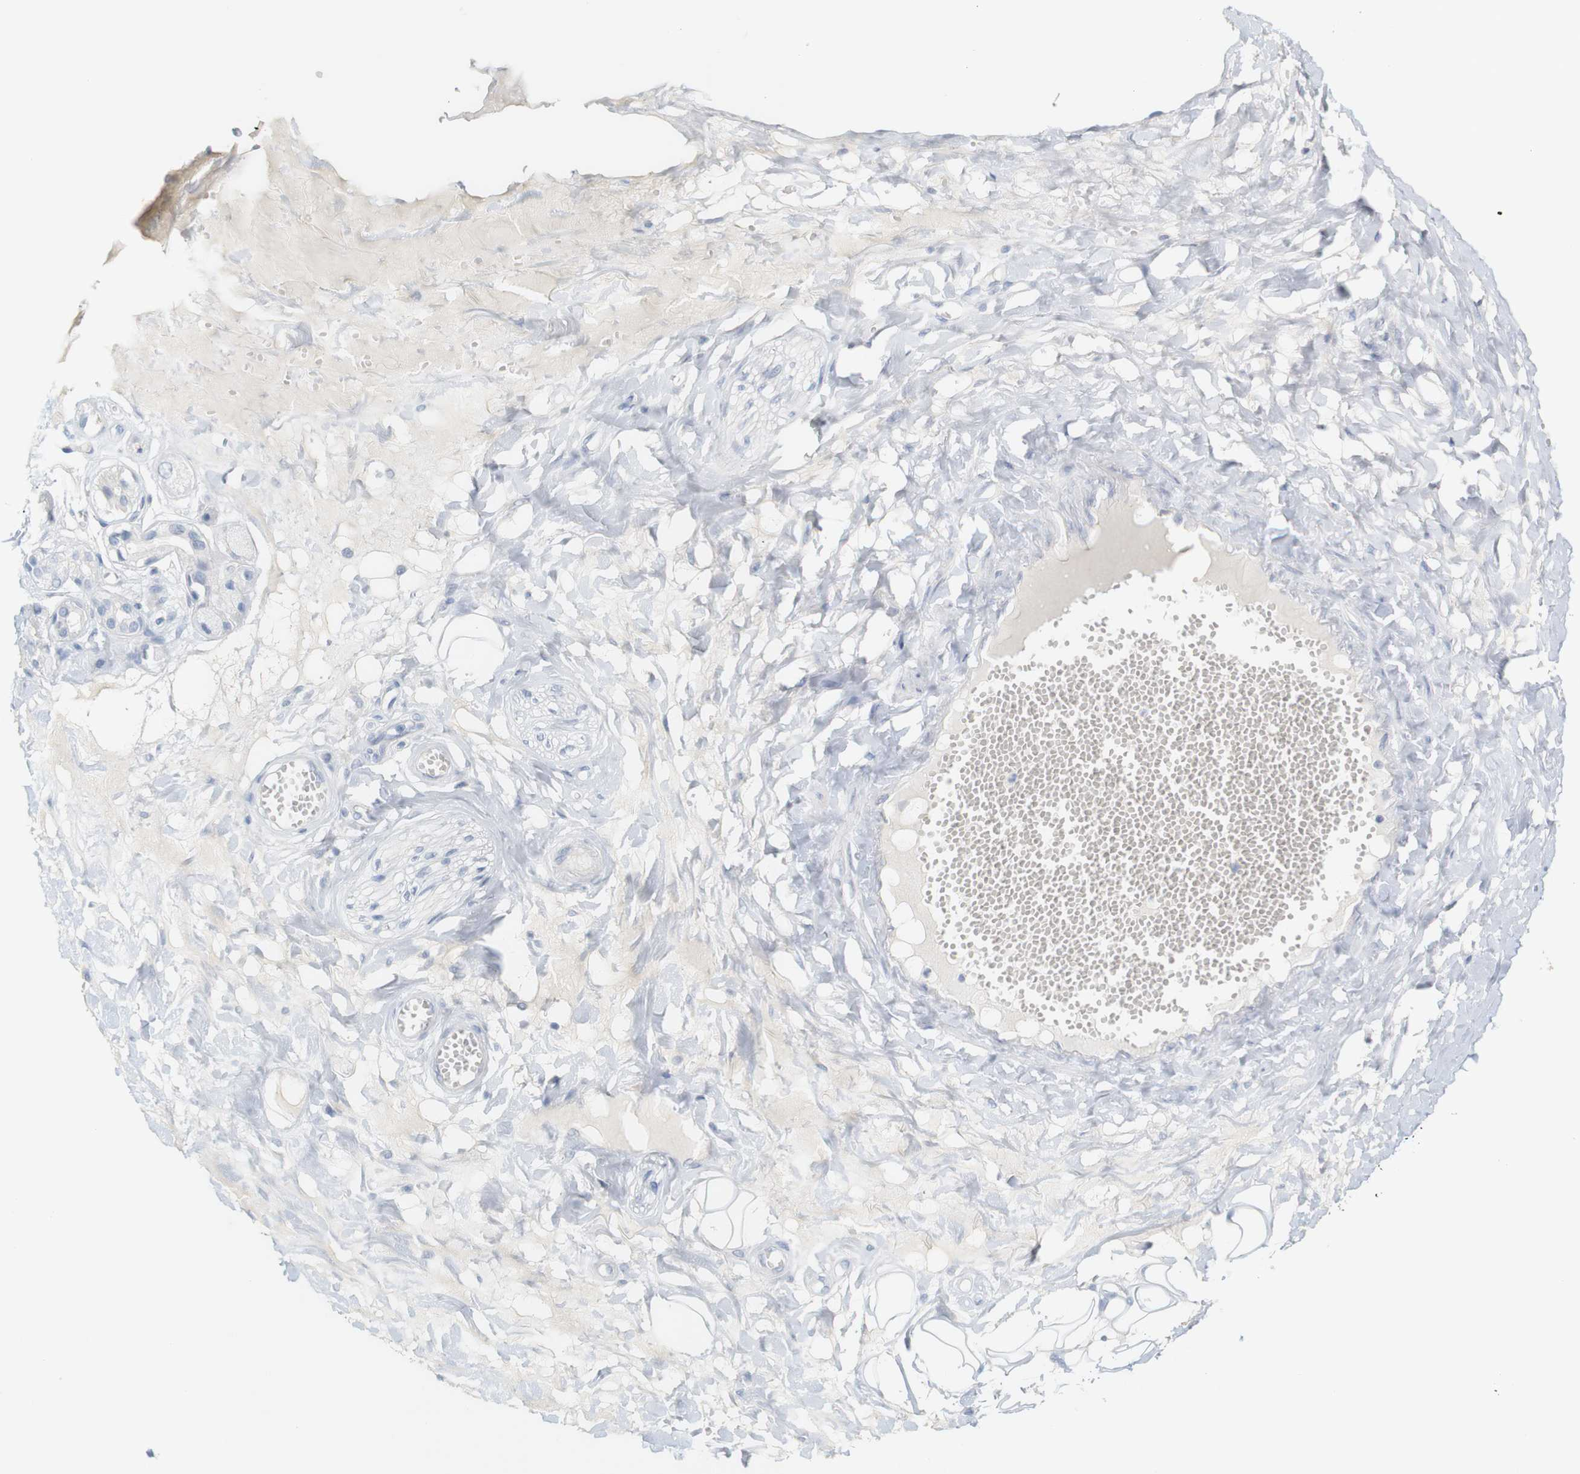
{"staining": {"intensity": "negative", "quantity": "none", "location": "none"}, "tissue": "adipose tissue", "cell_type": "Adipocytes", "image_type": "normal", "snomed": [{"axis": "morphology", "description": "Normal tissue, NOS"}, {"axis": "morphology", "description": "Inflammation, NOS"}, {"axis": "topography", "description": "Salivary gland"}, {"axis": "topography", "description": "Peripheral nerve tissue"}], "caption": "IHC photomicrograph of normal human adipose tissue stained for a protein (brown), which displays no positivity in adipocytes. Brightfield microscopy of immunohistochemistry (IHC) stained with DAB (3,3'-diaminobenzidine) (brown) and hematoxylin (blue), captured at high magnification.", "gene": "RGS9", "patient": {"sex": "female", "age": 75}}